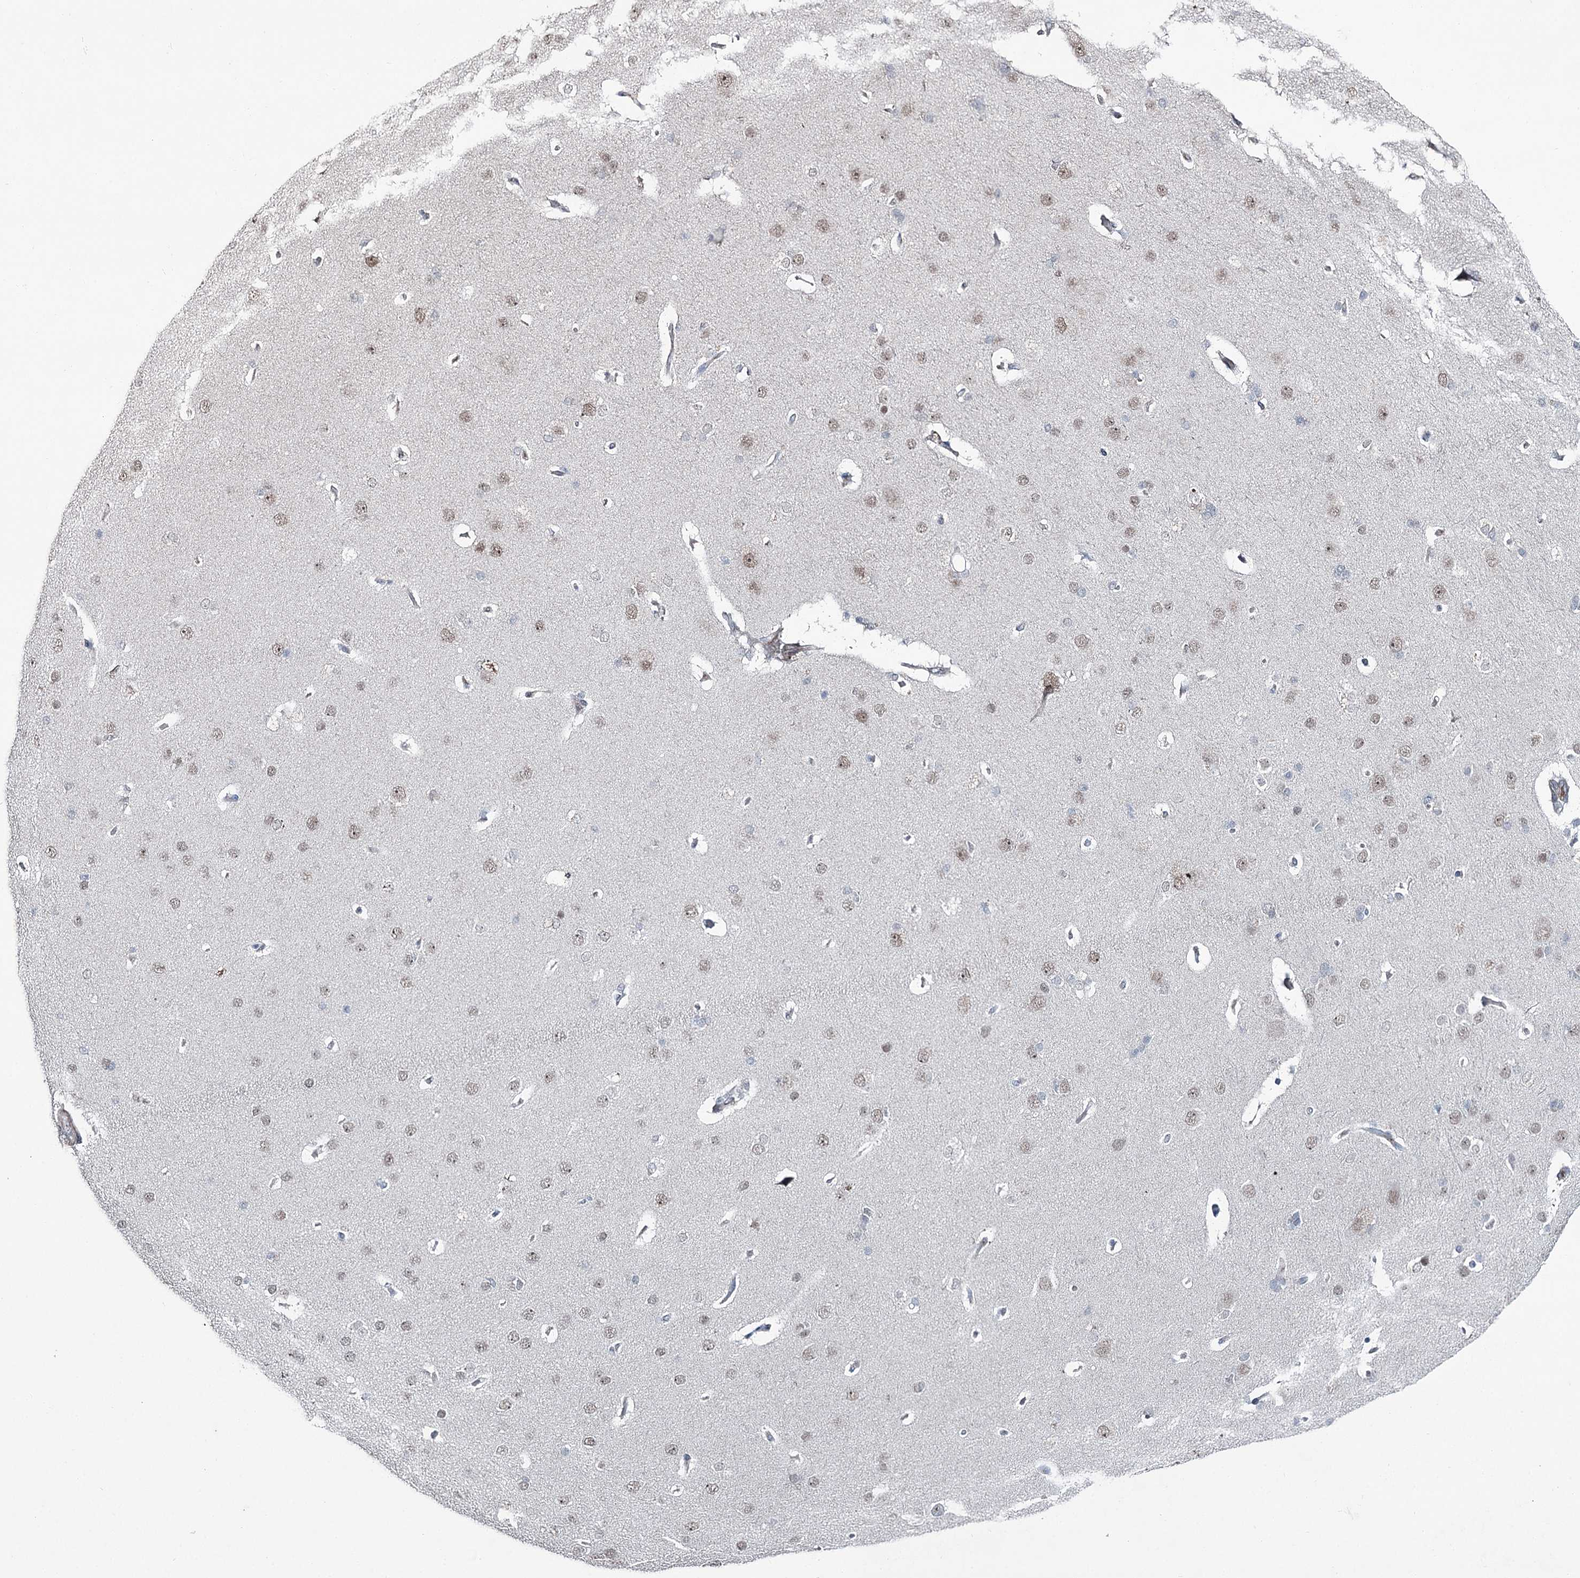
{"staining": {"intensity": "negative", "quantity": "none", "location": "none"}, "tissue": "cerebral cortex", "cell_type": "Endothelial cells", "image_type": "normal", "snomed": [{"axis": "morphology", "description": "Normal tissue, NOS"}, {"axis": "topography", "description": "Cerebral cortex"}], "caption": "Immunohistochemical staining of benign cerebral cortex demonstrates no significant staining in endothelial cells.", "gene": "FAM120B", "patient": {"sex": "male", "age": 62}}